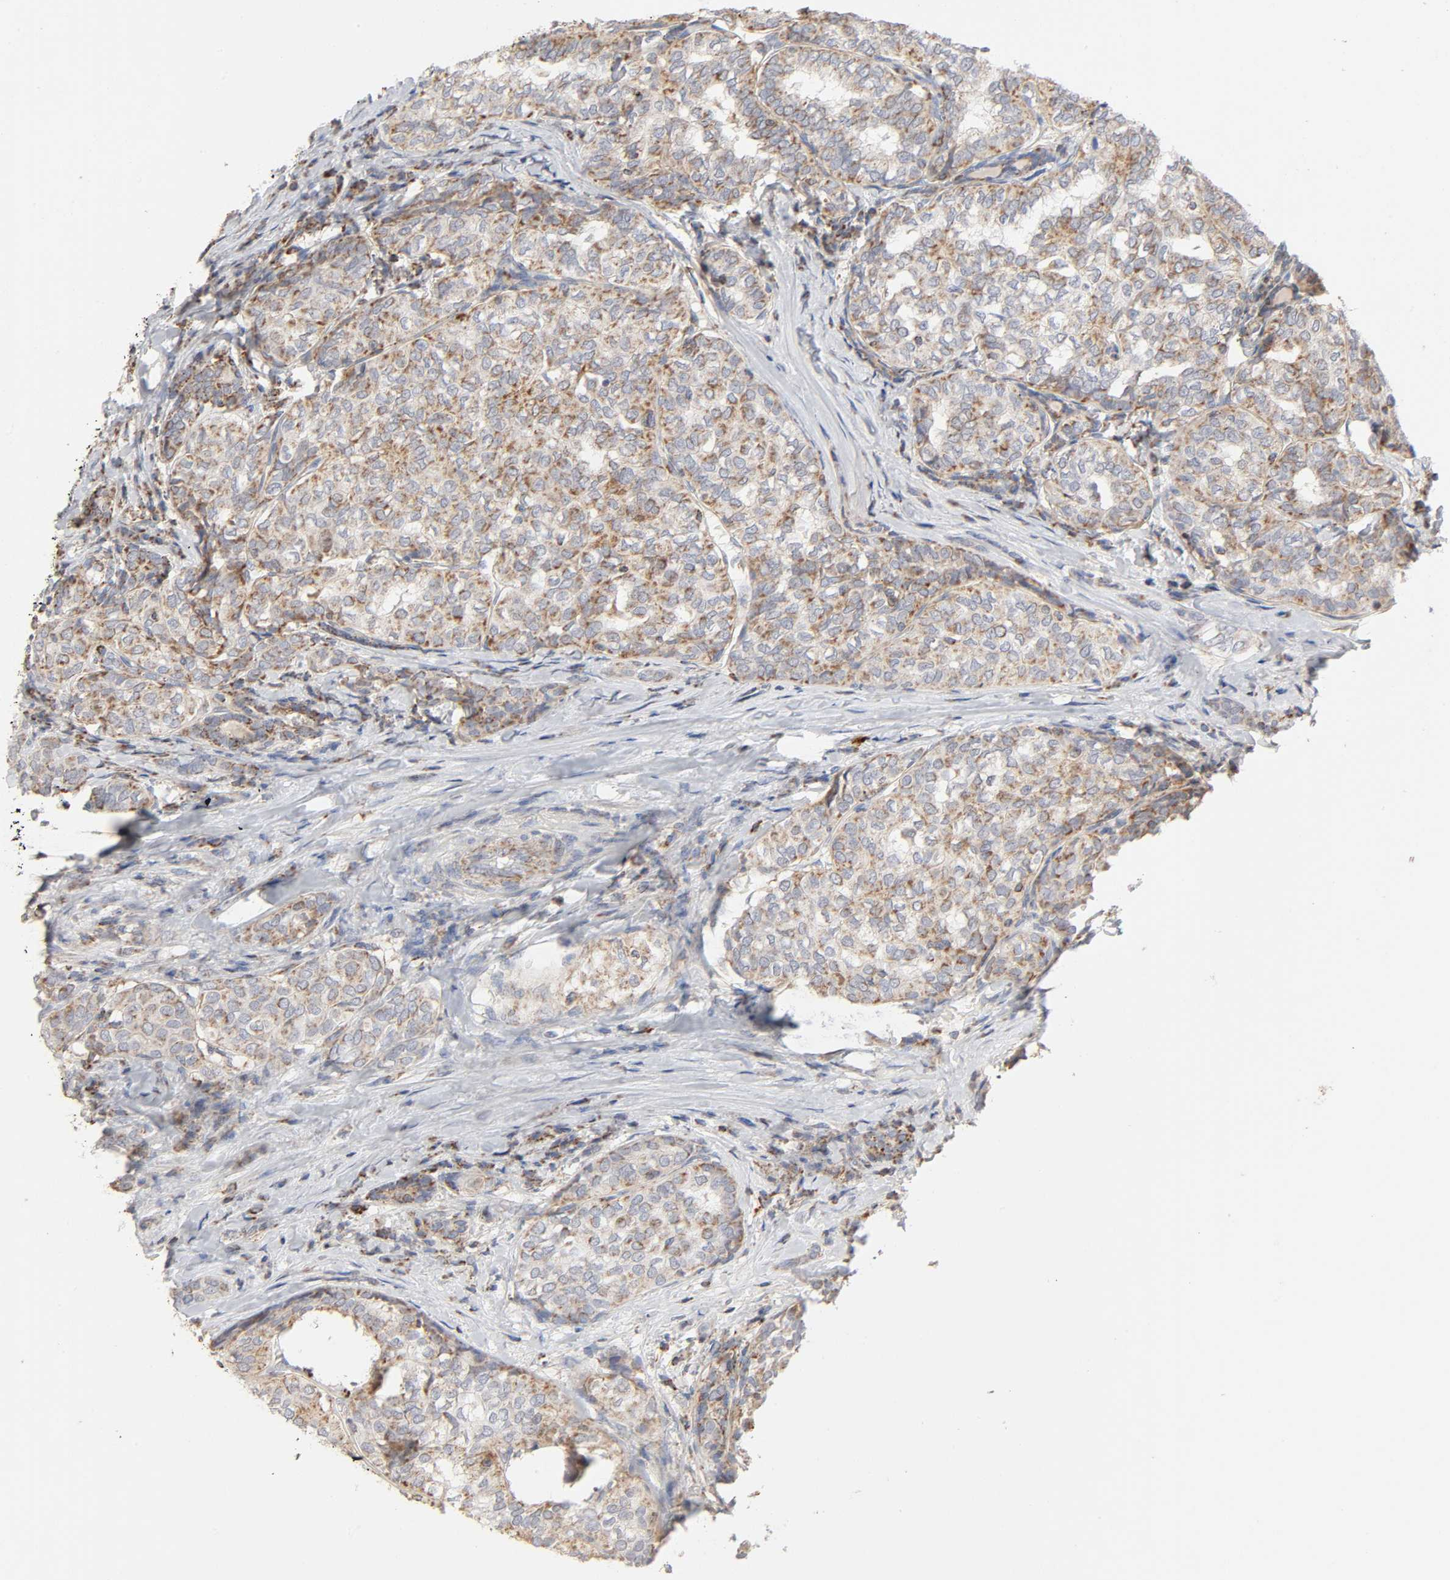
{"staining": {"intensity": "moderate", "quantity": ">75%", "location": "cytoplasmic/membranous"}, "tissue": "thyroid cancer", "cell_type": "Tumor cells", "image_type": "cancer", "snomed": [{"axis": "morphology", "description": "Papillary adenocarcinoma, NOS"}, {"axis": "topography", "description": "Thyroid gland"}], "caption": "Brown immunohistochemical staining in human papillary adenocarcinoma (thyroid) demonstrates moderate cytoplasmic/membranous staining in approximately >75% of tumor cells.", "gene": "SYT16", "patient": {"sex": "female", "age": 30}}